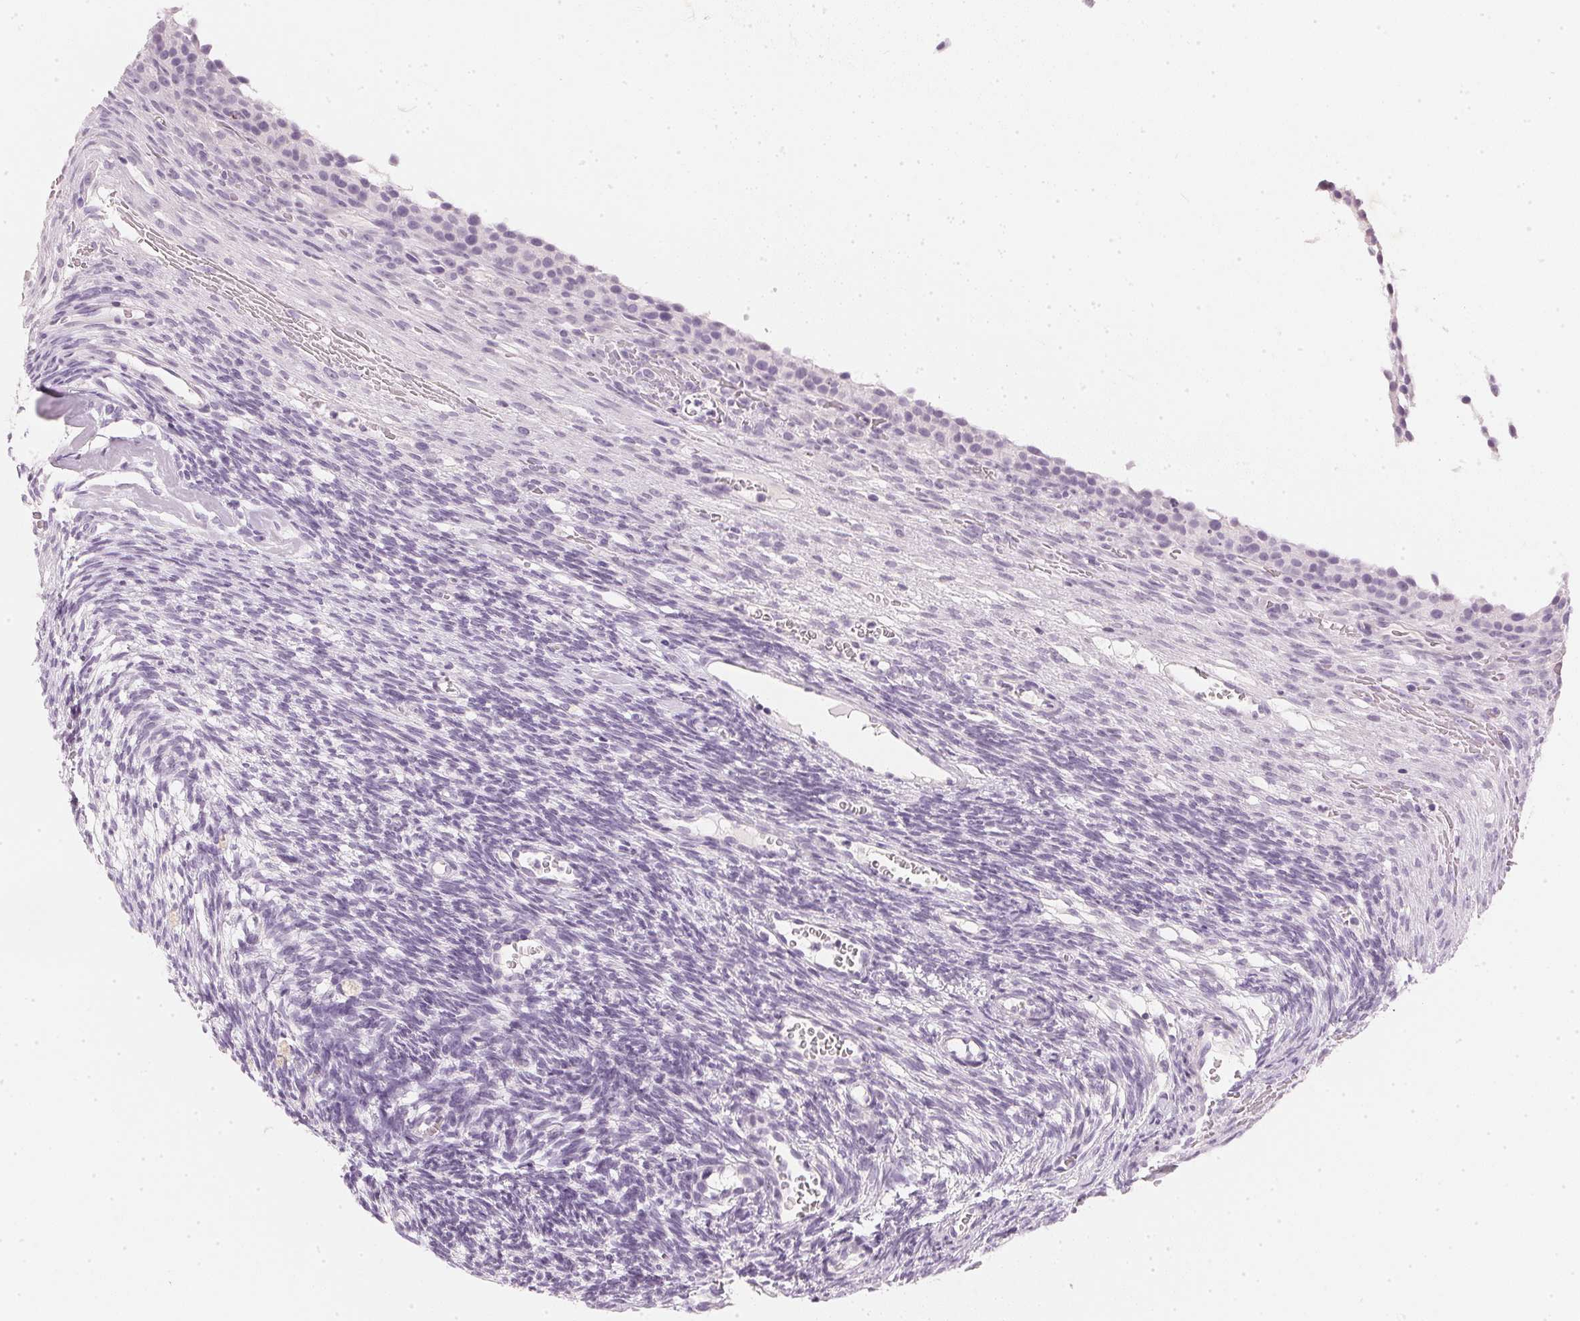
{"staining": {"intensity": "negative", "quantity": "none", "location": "none"}, "tissue": "ovary", "cell_type": "Ovarian stroma cells", "image_type": "normal", "snomed": [{"axis": "morphology", "description": "Normal tissue, NOS"}, {"axis": "topography", "description": "Ovary"}], "caption": "This is an immunohistochemistry micrograph of benign human ovary. There is no staining in ovarian stroma cells.", "gene": "CHST4", "patient": {"sex": "female", "age": 34}}